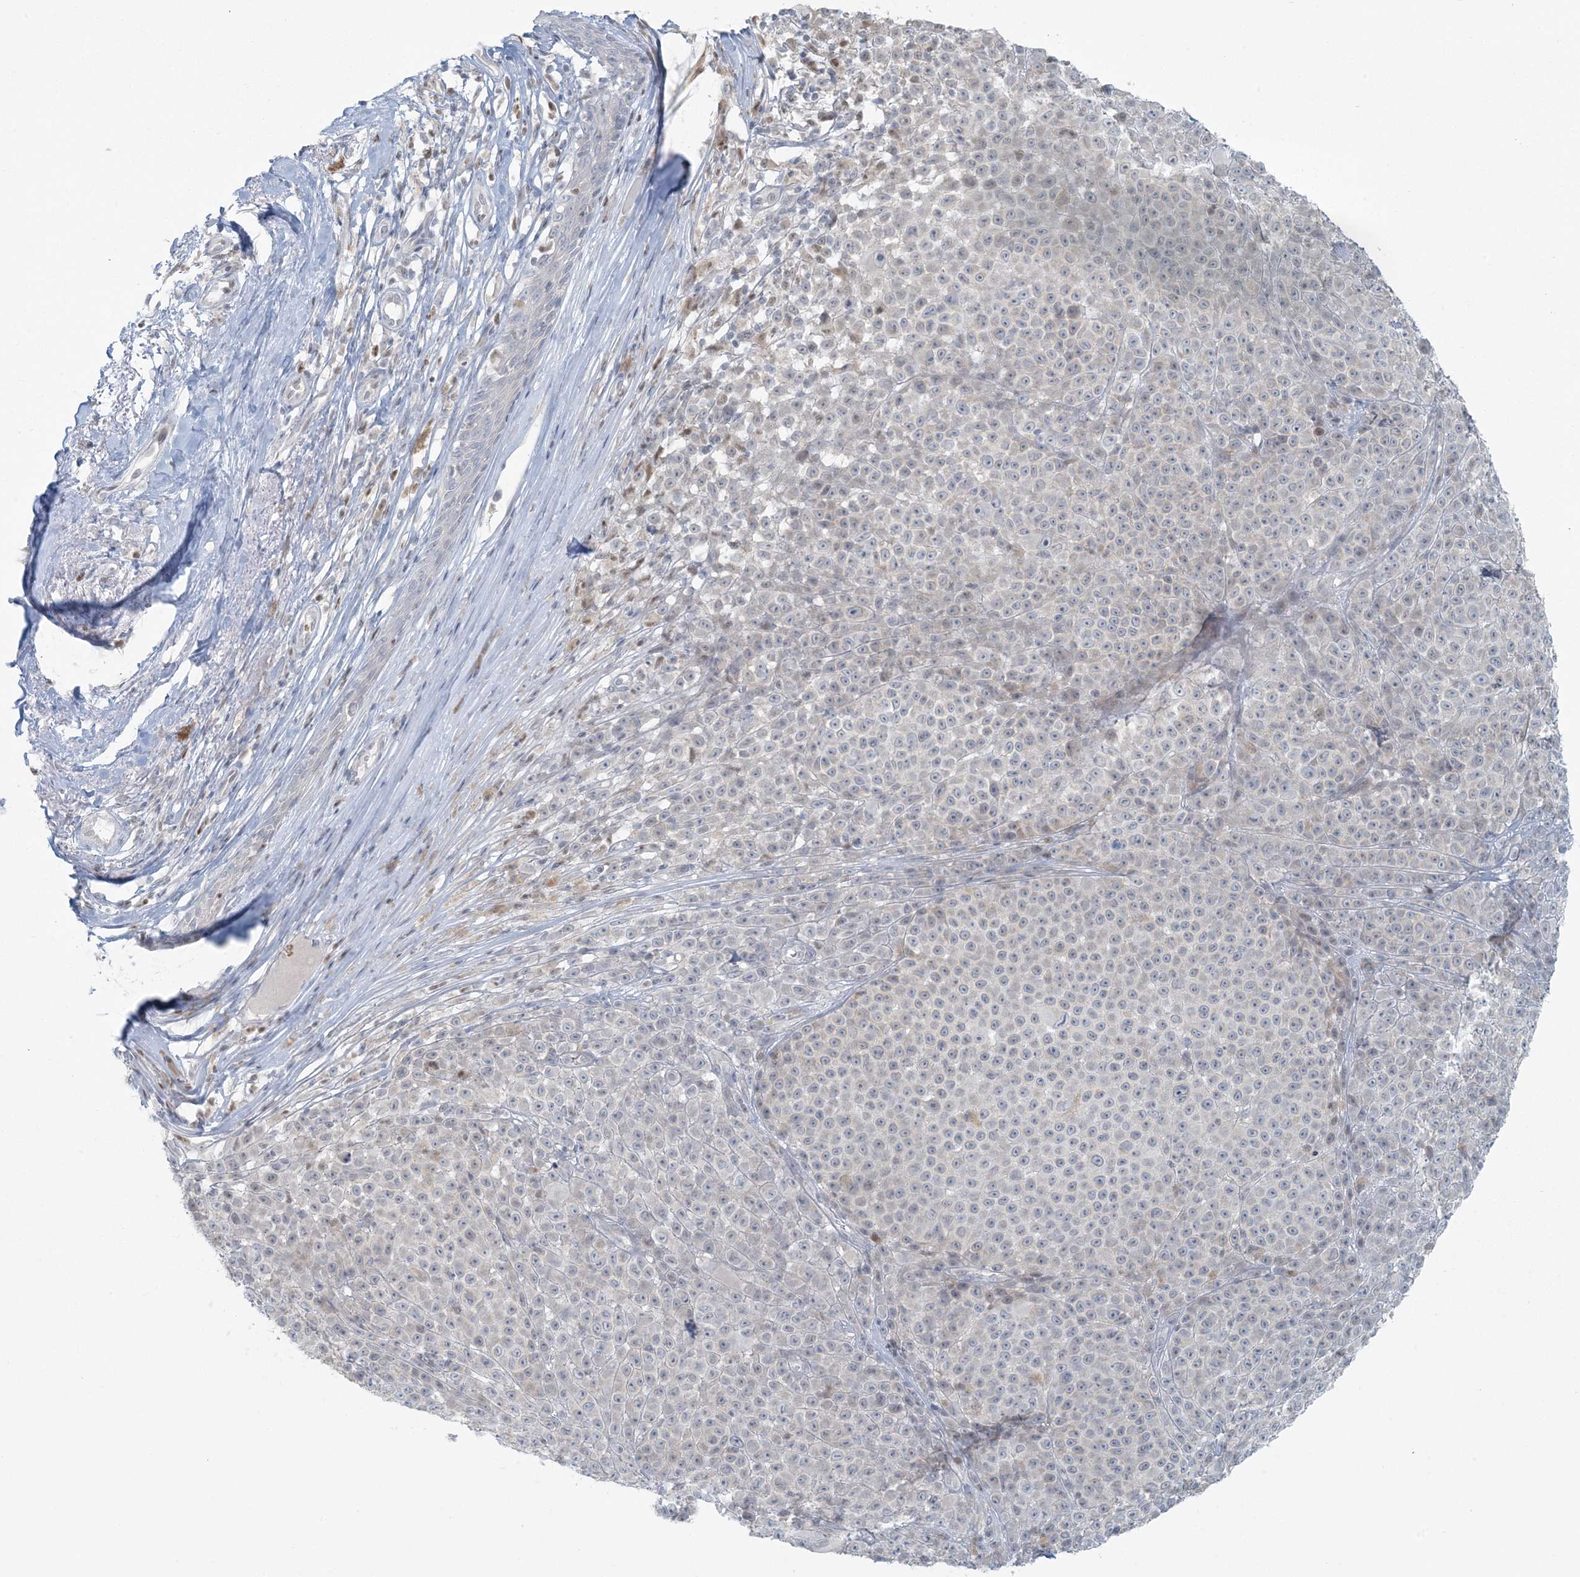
{"staining": {"intensity": "negative", "quantity": "none", "location": "none"}, "tissue": "melanoma", "cell_type": "Tumor cells", "image_type": "cancer", "snomed": [{"axis": "morphology", "description": "Malignant melanoma, NOS"}, {"axis": "topography", "description": "Skin"}], "caption": "IHC of human malignant melanoma shows no staining in tumor cells. (Brightfield microscopy of DAB (3,3'-diaminobenzidine) immunohistochemistry at high magnification).", "gene": "CTDNEP1", "patient": {"sex": "female", "age": 94}}